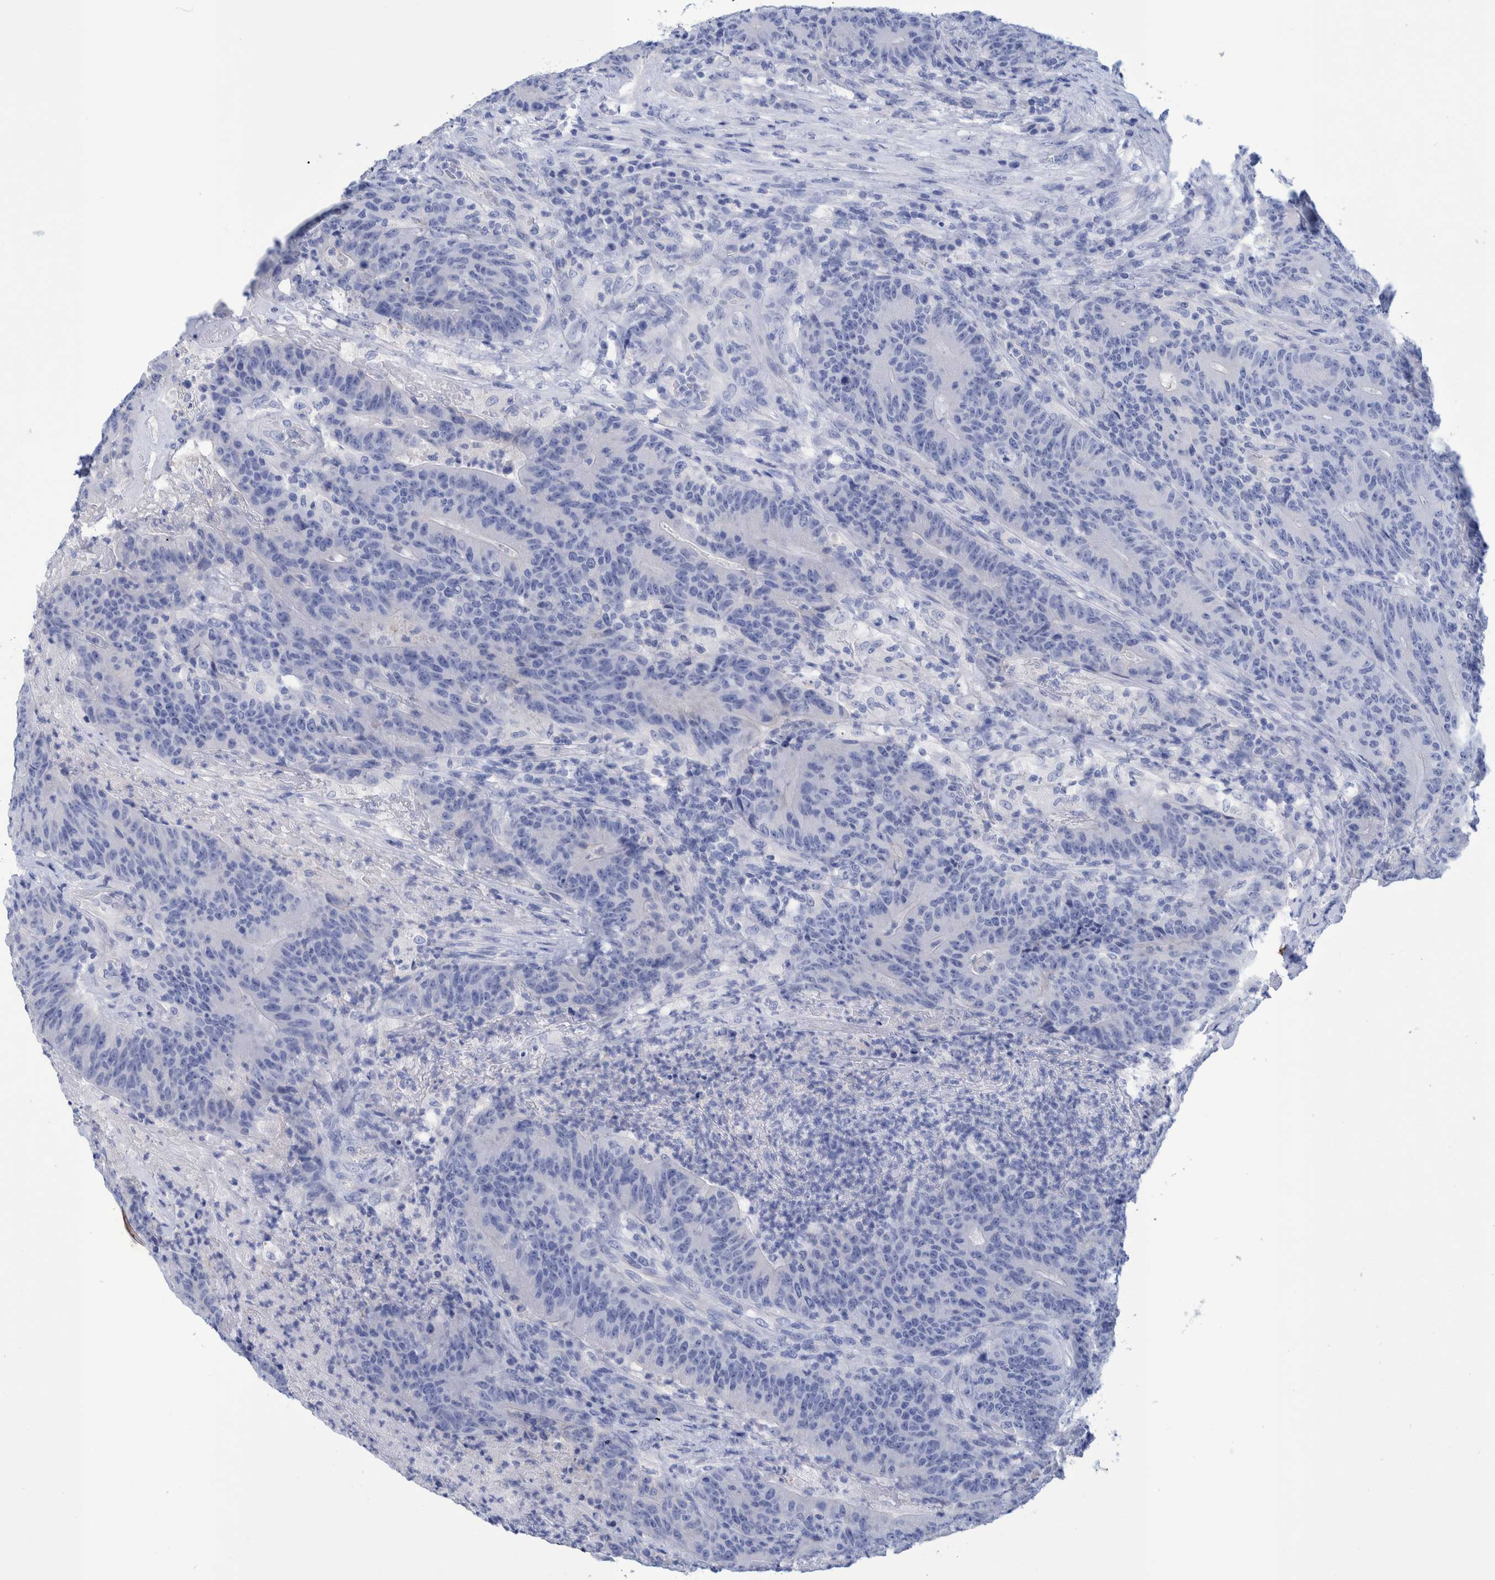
{"staining": {"intensity": "negative", "quantity": "none", "location": "none"}, "tissue": "colorectal cancer", "cell_type": "Tumor cells", "image_type": "cancer", "snomed": [{"axis": "morphology", "description": "Normal tissue, NOS"}, {"axis": "morphology", "description": "Adenocarcinoma, NOS"}, {"axis": "topography", "description": "Colon"}], "caption": "Adenocarcinoma (colorectal) was stained to show a protein in brown. There is no significant expression in tumor cells. (DAB (3,3'-diaminobenzidine) immunohistochemistry (IHC) with hematoxylin counter stain).", "gene": "PERP", "patient": {"sex": "female", "age": 75}}